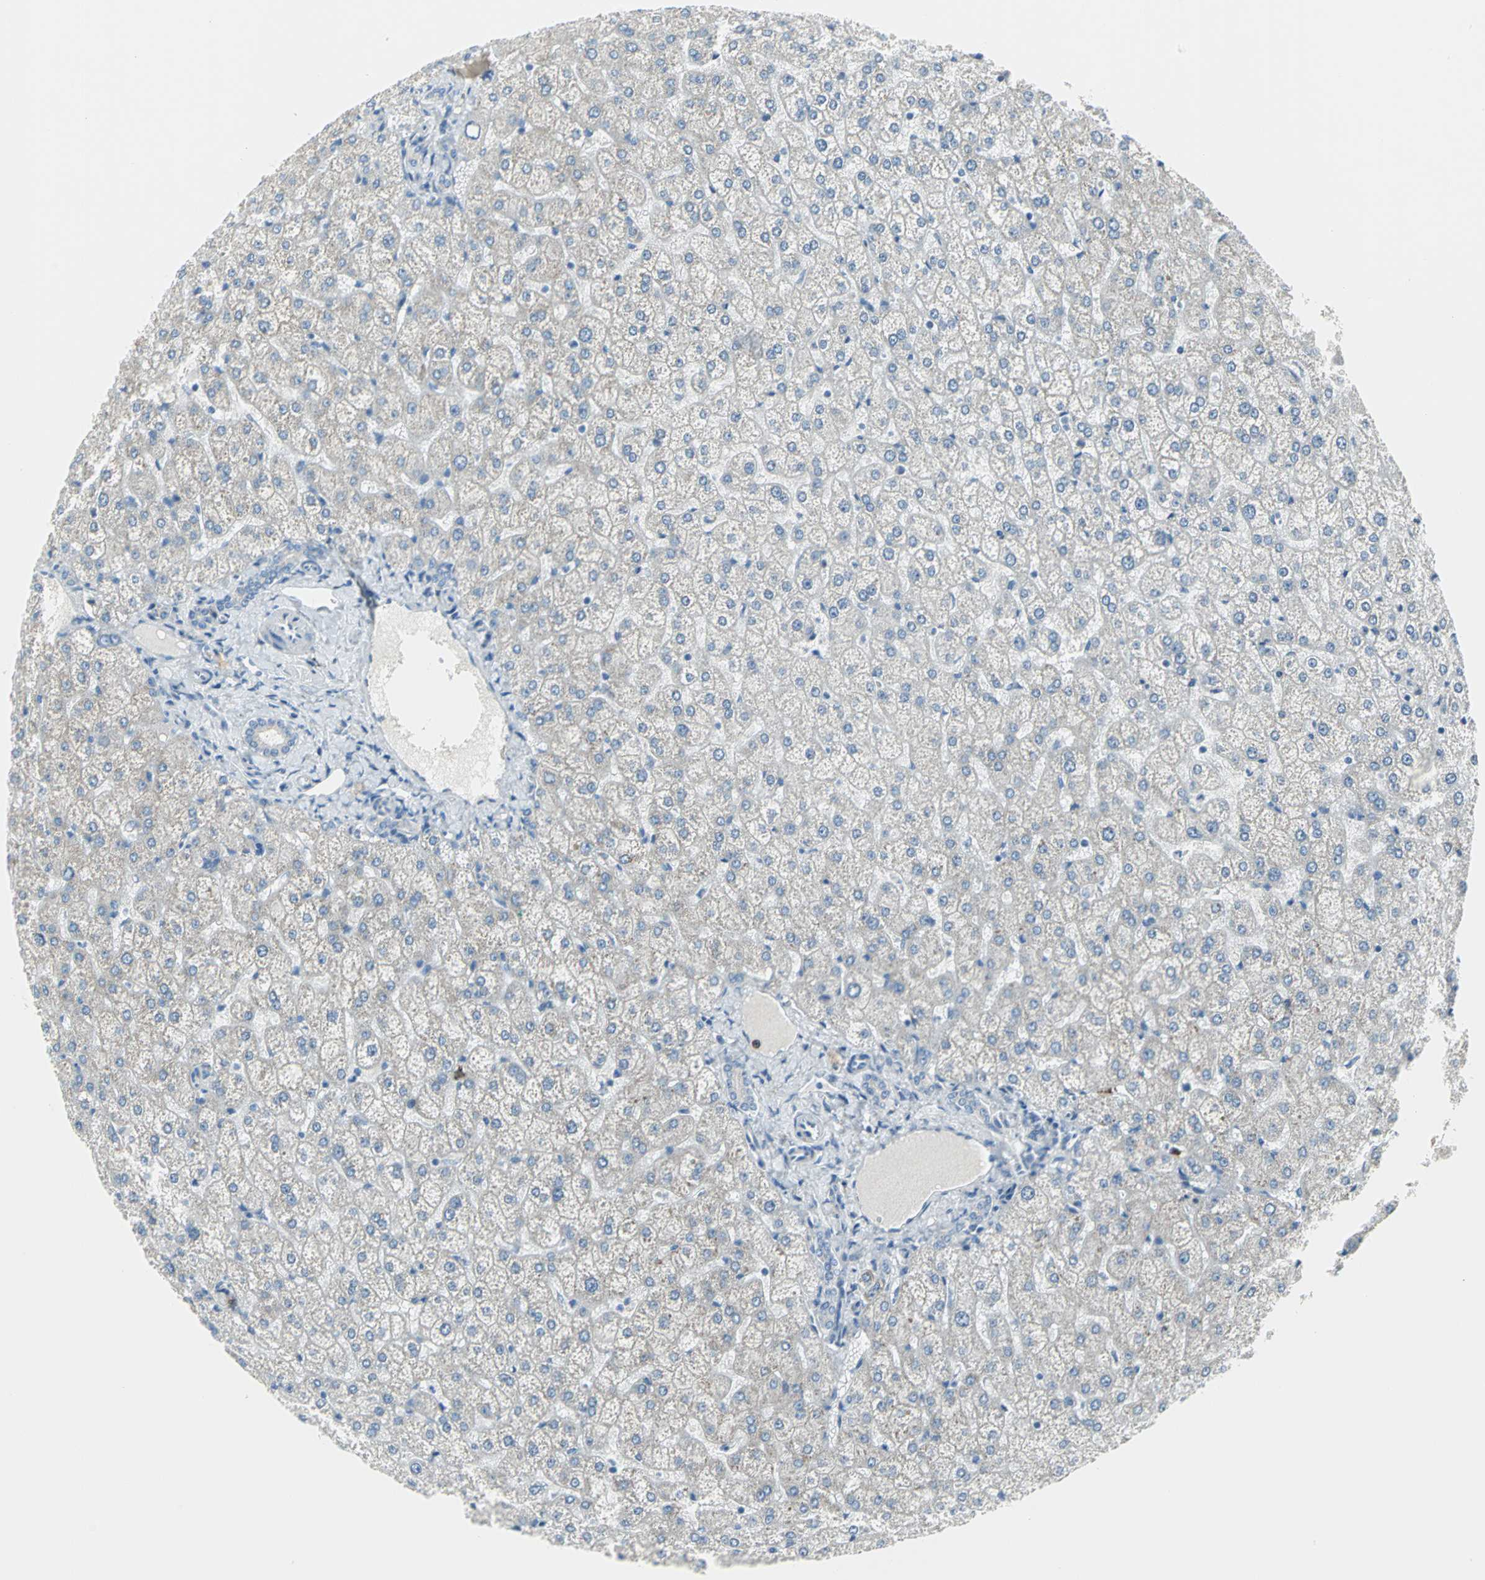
{"staining": {"intensity": "negative", "quantity": "none", "location": "none"}, "tissue": "liver", "cell_type": "Cholangiocytes", "image_type": "normal", "snomed": [{"axis": "morphology", "description": "Normal tissue, NOS"}, {"axis": "topography", "description": "Liver"}], "caption": "Protein analysis of normal liver demonstrates no significant positivity in cholangiocytes. (DAB (3,3'-diaminobenzidine) IHC, high magnification).", "gene": "ALOX15", "patient": {"sex": "female", "age": 32}}